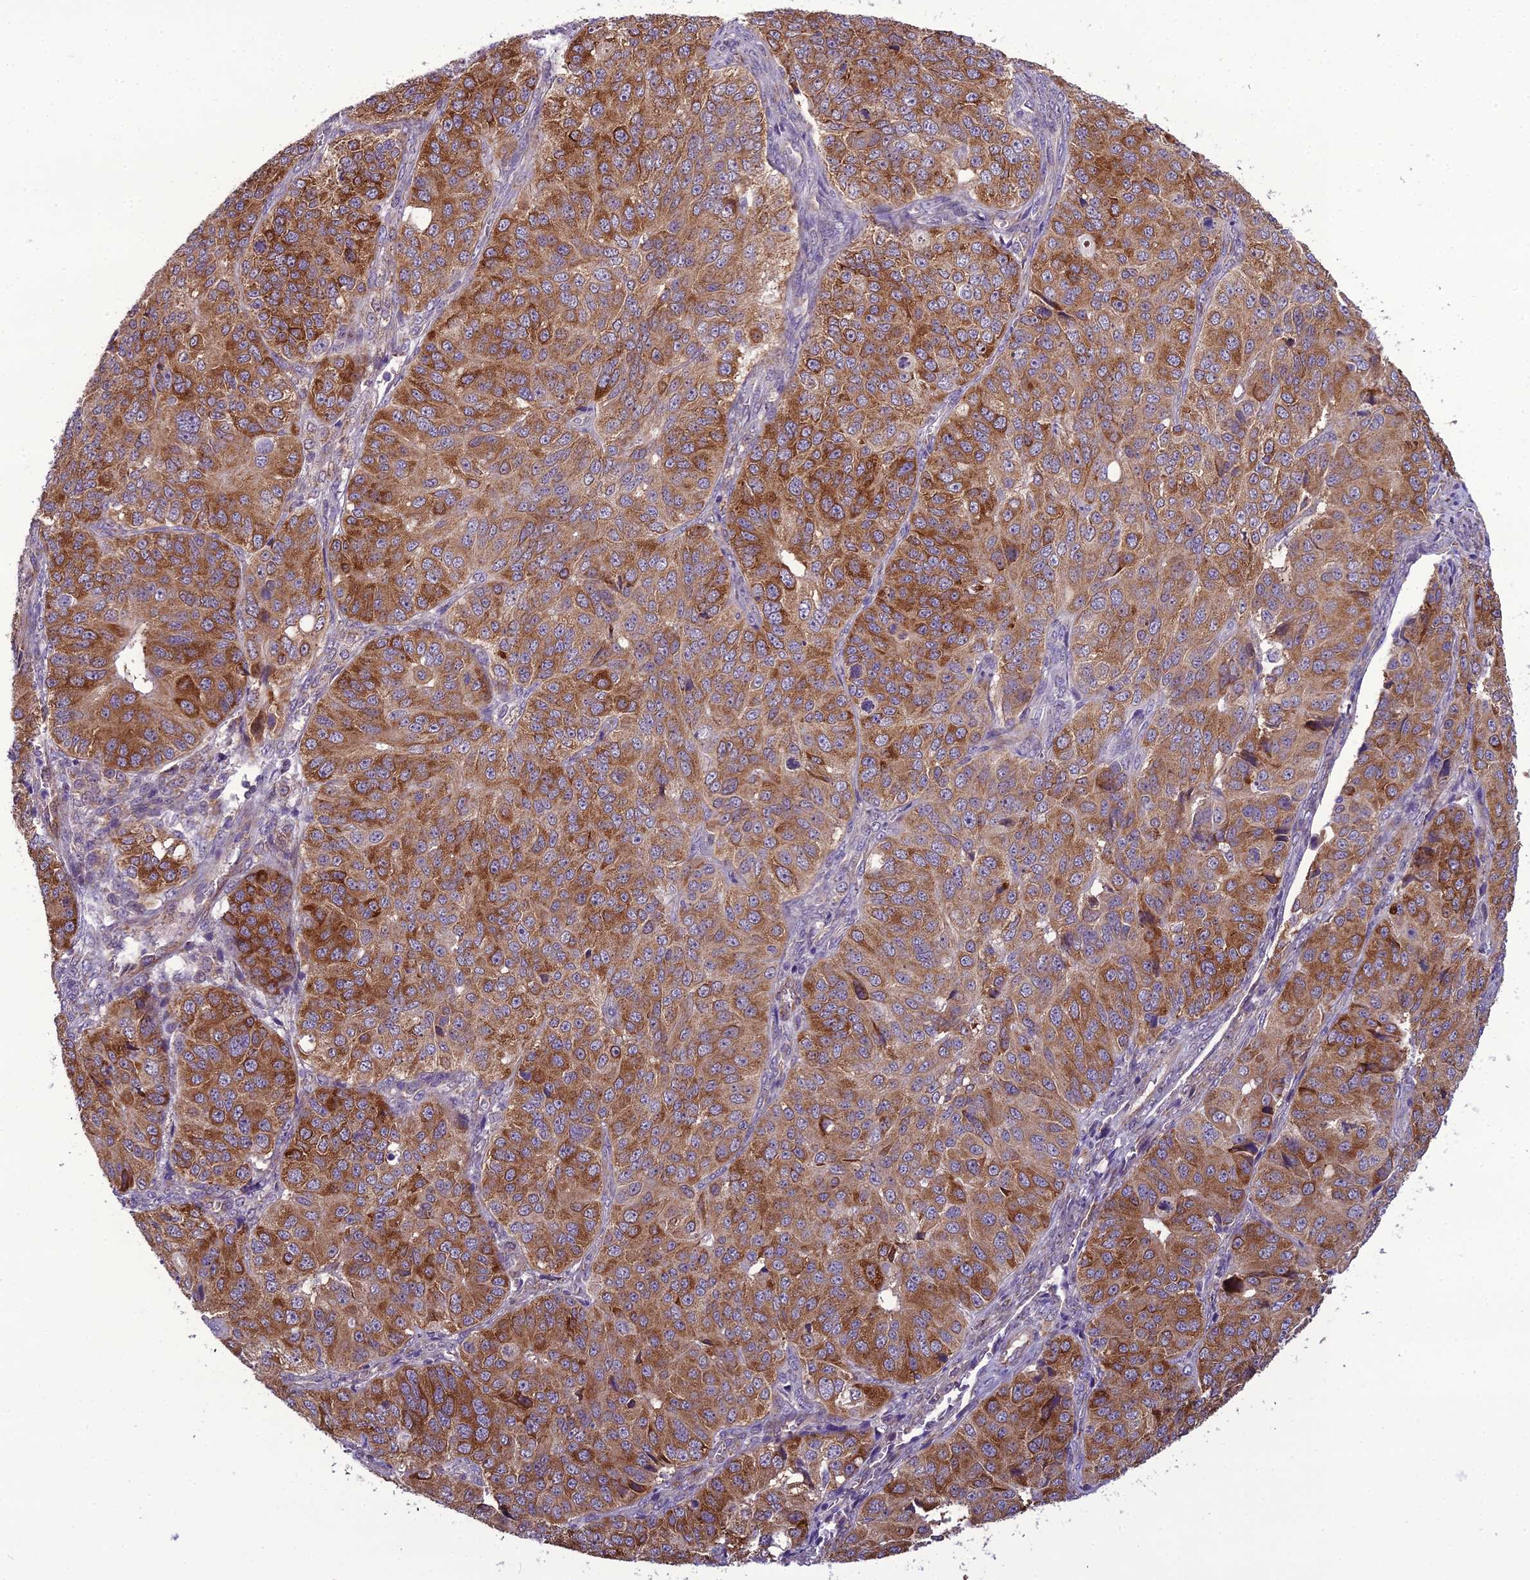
{"staining": {"intensity": "strong", "quantity": ">75%", "location": "cytoplasmic/membranous"}, "tissue": "ovarian cancer", "cell_type": "Tumor cells", "image_type": "cancer", "snomed": [{"axis": "morphology", "description": "Carcinoma, endometroid"}, {"axis": "topography", "description": "Ovary"}], "caption": "IHC image of ovarian cancer (endometroid carcinoma) stained for a protein (brown), which reveals high levels of strong cytoplasmic/membranous positivity in approximately >75% of tumor cells.", "gene": "NODAL", "patient": {"sex": "female", "age": 51}}